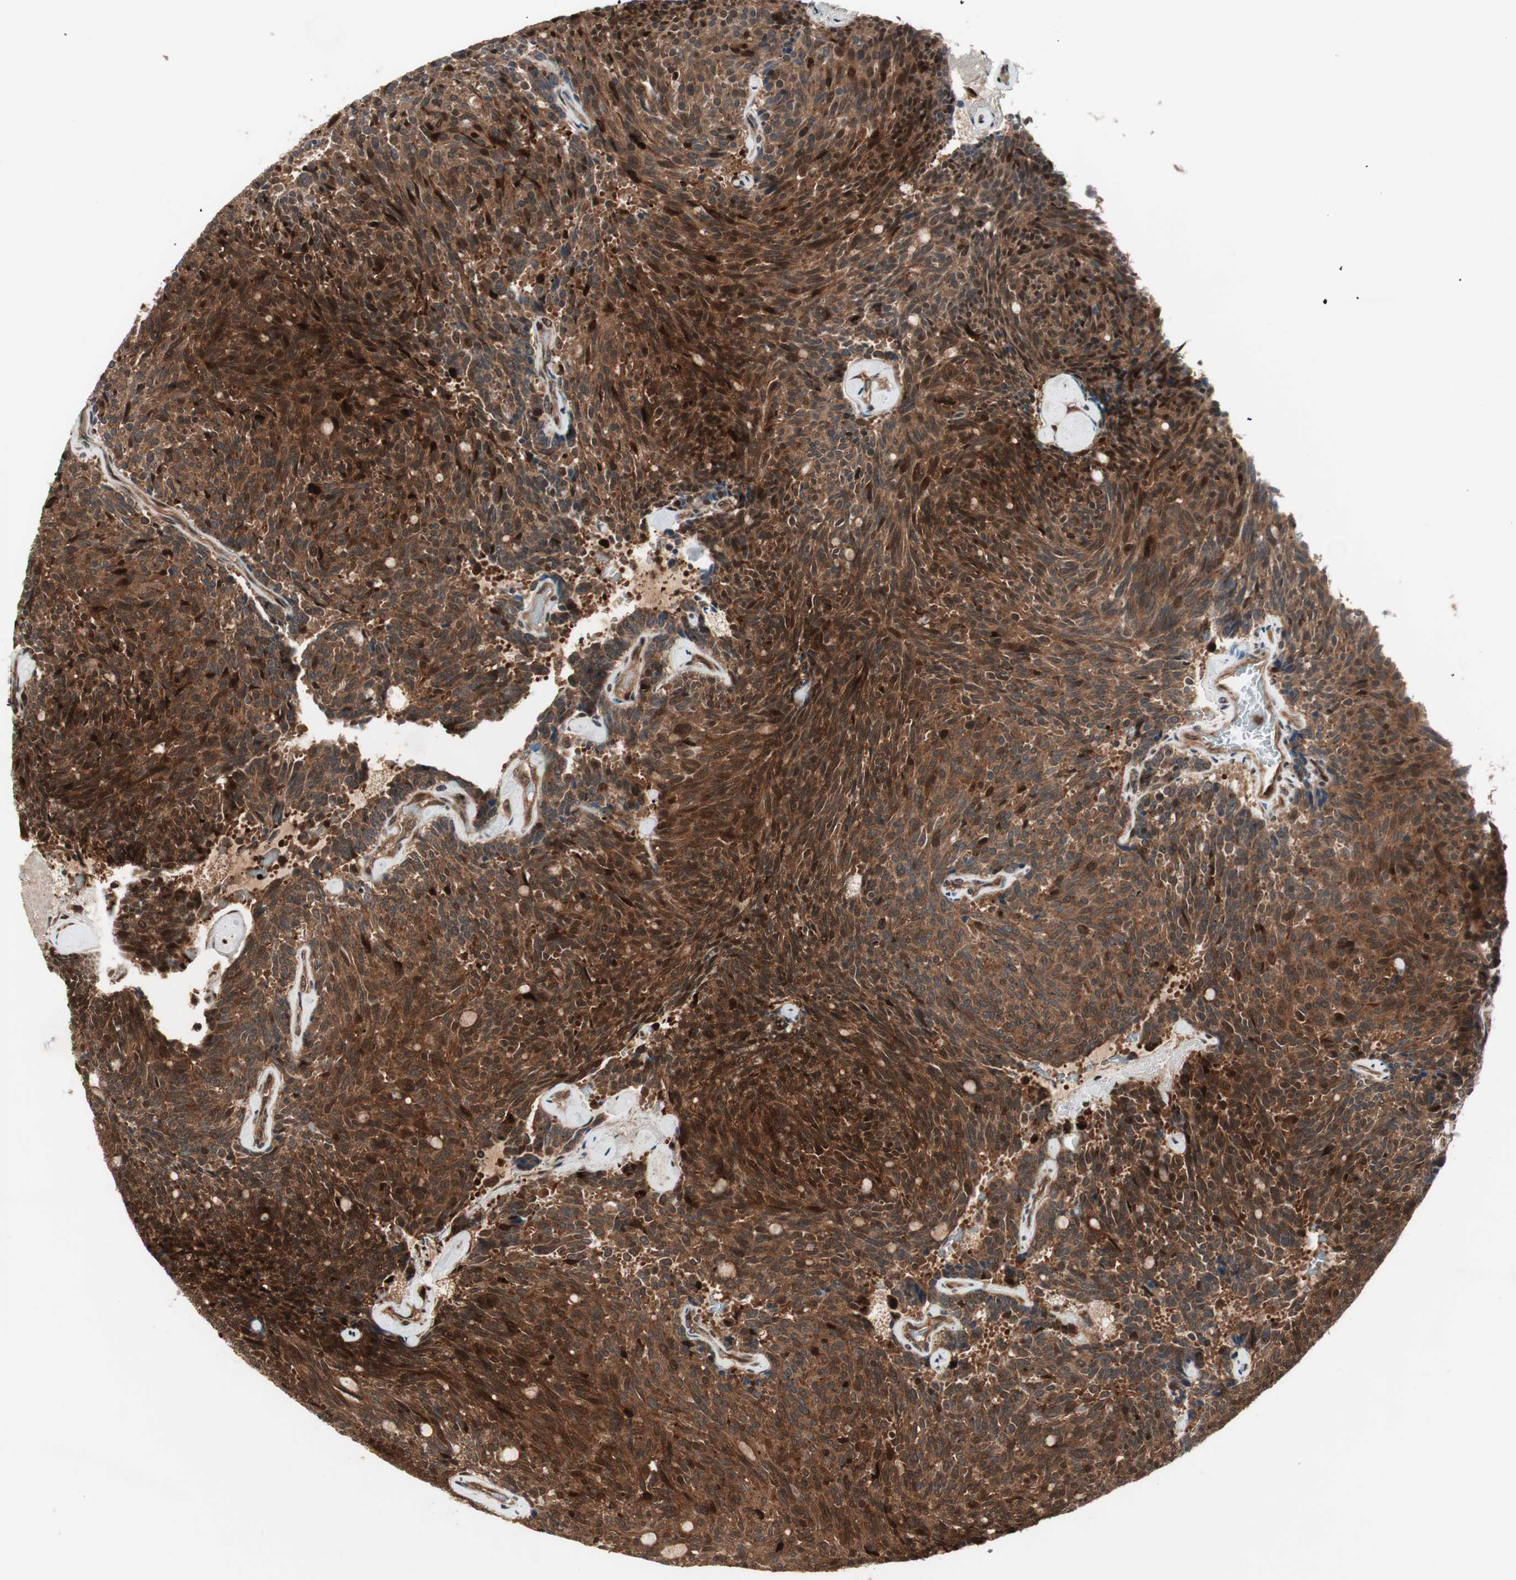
{"staining": {"intensity": "strong", "quantity": ">75%", "location": "cytoplasmic/membranous,nuclear"}, "tissue": "carcinoid", "cell_type": "Tumor cells", "image_type": "cancer", "snomed": [{"axis": "morphology", "description": "Carcinoid, malignant, NOS"}, {"axis": "topography", "description": "Pancreas"}], "caption": "Carcinoid (malignant) stained for a protein exhibits strong cytoplasmic/membranous and nuclear positivity in tumor cells.", "gene": "PRKG2", "patient": {"sex": "female", "age": 54}}